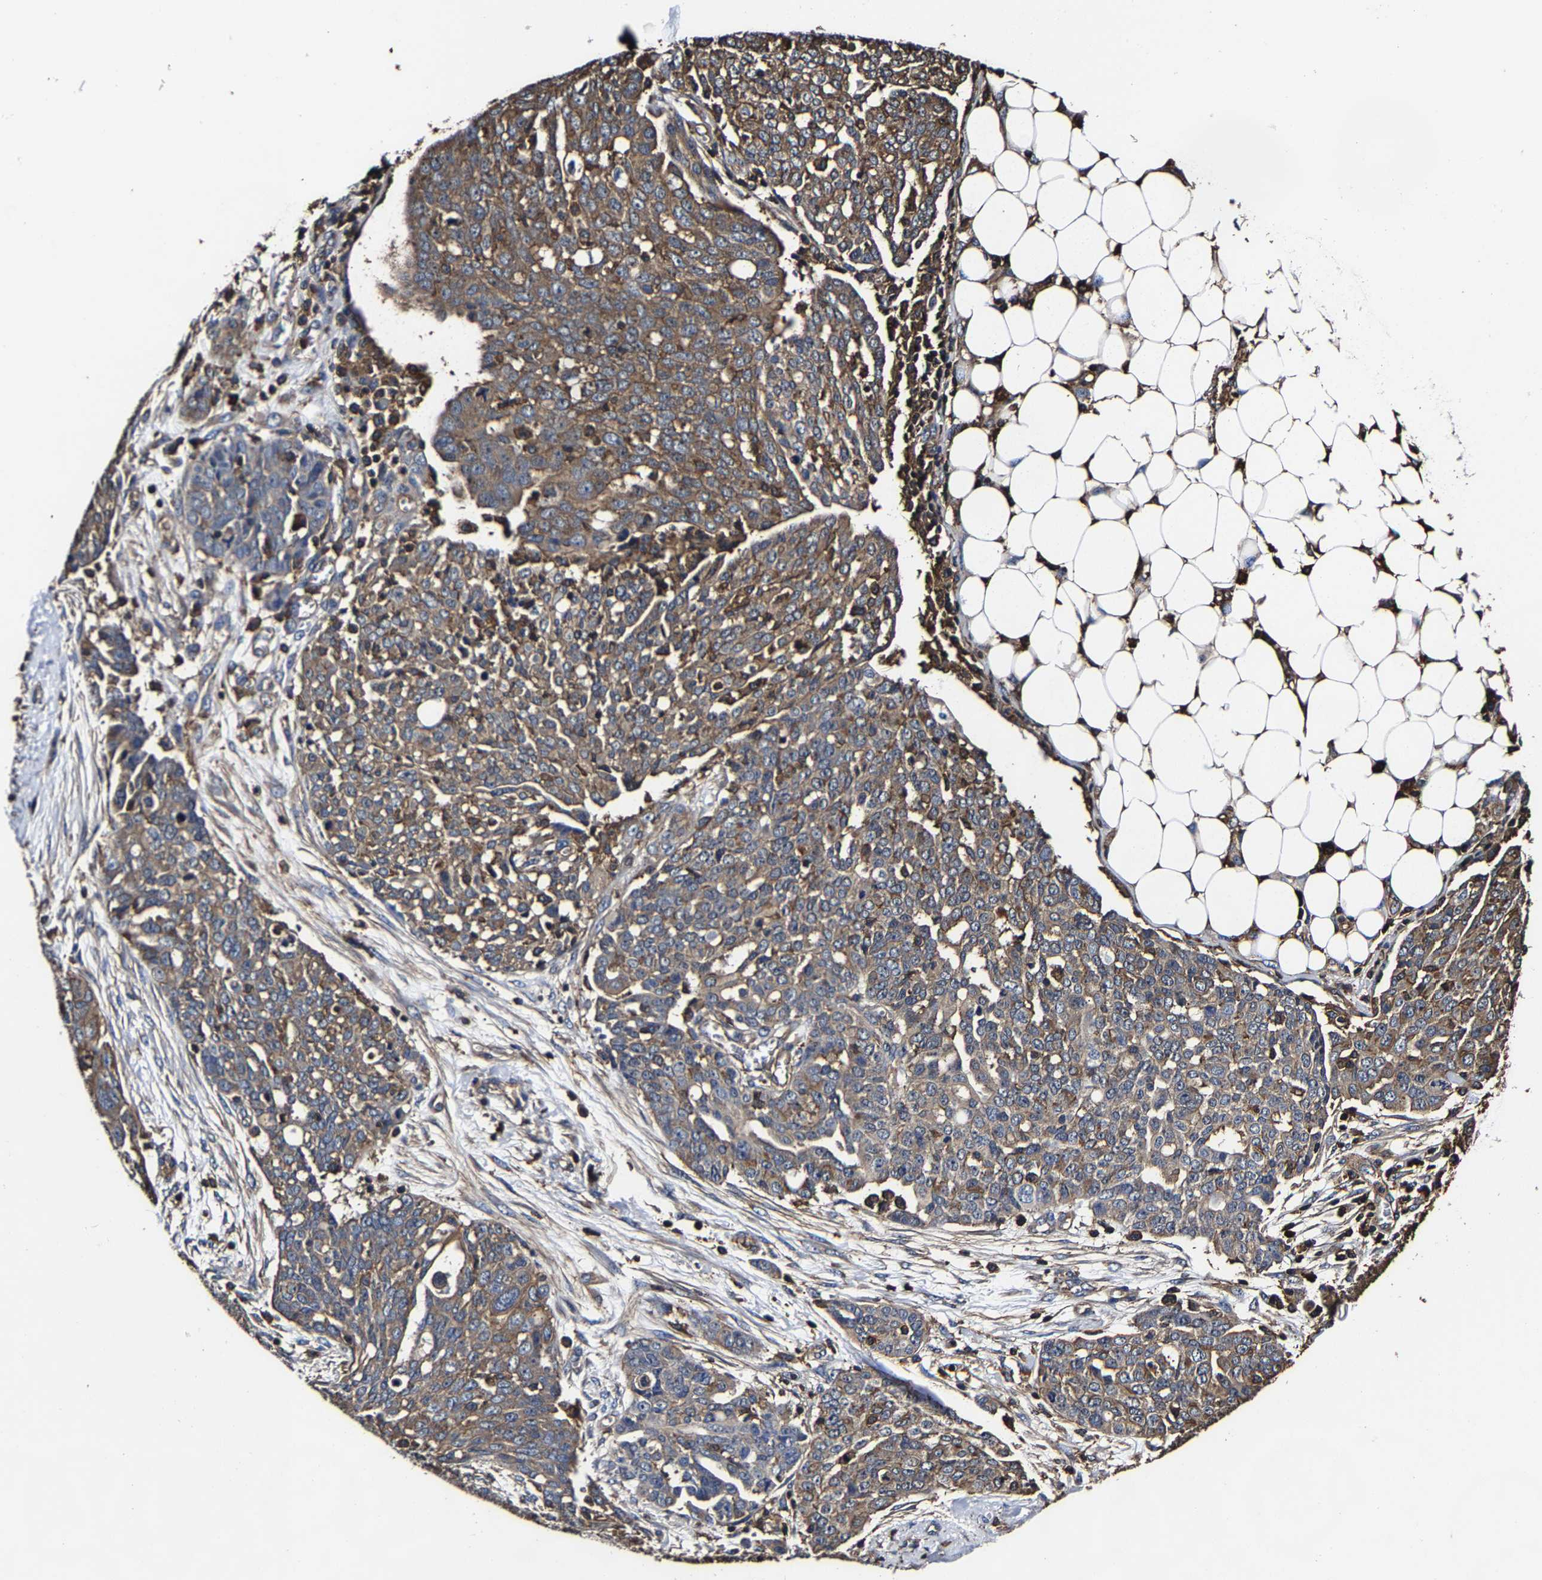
{"staining": {"intensity": "moderate", "quantity": ">75%", "location": "cytoplasmic/membranous"}, "tissue": "ovarian cancer", "cell_type": "Tumor cells", "image_type": "cancer", "snomed": [{"axis": "morphology", "description": "Cystadenocarcinoma, serous, NOS"}, {"axis": "topography", "description": "Soft tissue"}, {"axis": "topography", "description": "Ovary"}], "caption": "Ovarian cancer stained with a brown dye demonstrates moderate cytoplasmic/membranous positive expression in approximately >75% of tumor cells.", "gene": "SSH3", "patient": {"sex": "female", "age": 57}}